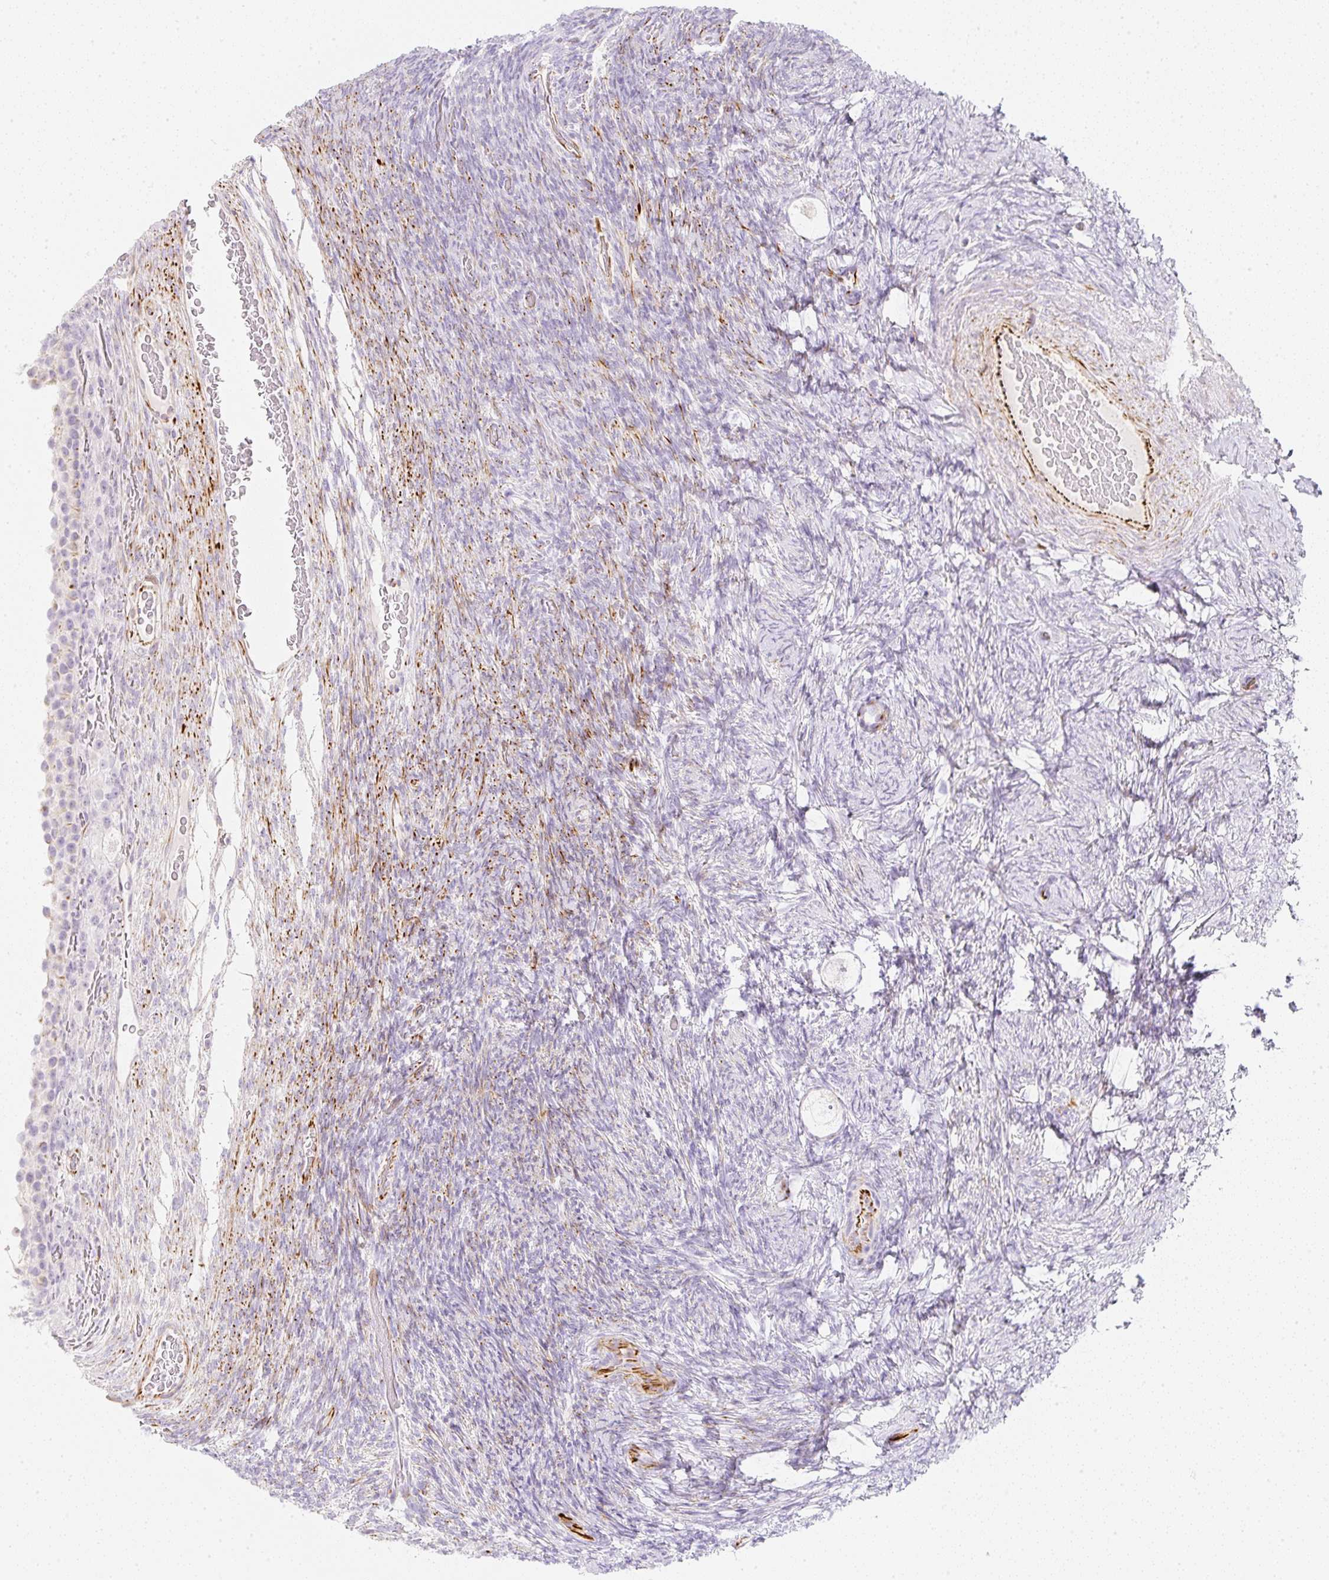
{"staining": {"intensity": "negative", "quantity": "none", "location": "none"}, "tissue": "ovary", "cell_type": "Follicle cells", "image_type": "normal", "snomed": [{"axis": "morphology", "description": "Normal tissue, NOS"}, {"axis": "topography", "description": "Ovary"}], "caption": "Ovary stained for a protein using immunohistochemistry shows no expression follicle cells.", "gene": "ZNF689", "patient": {"sex": "female", "age": 34}}